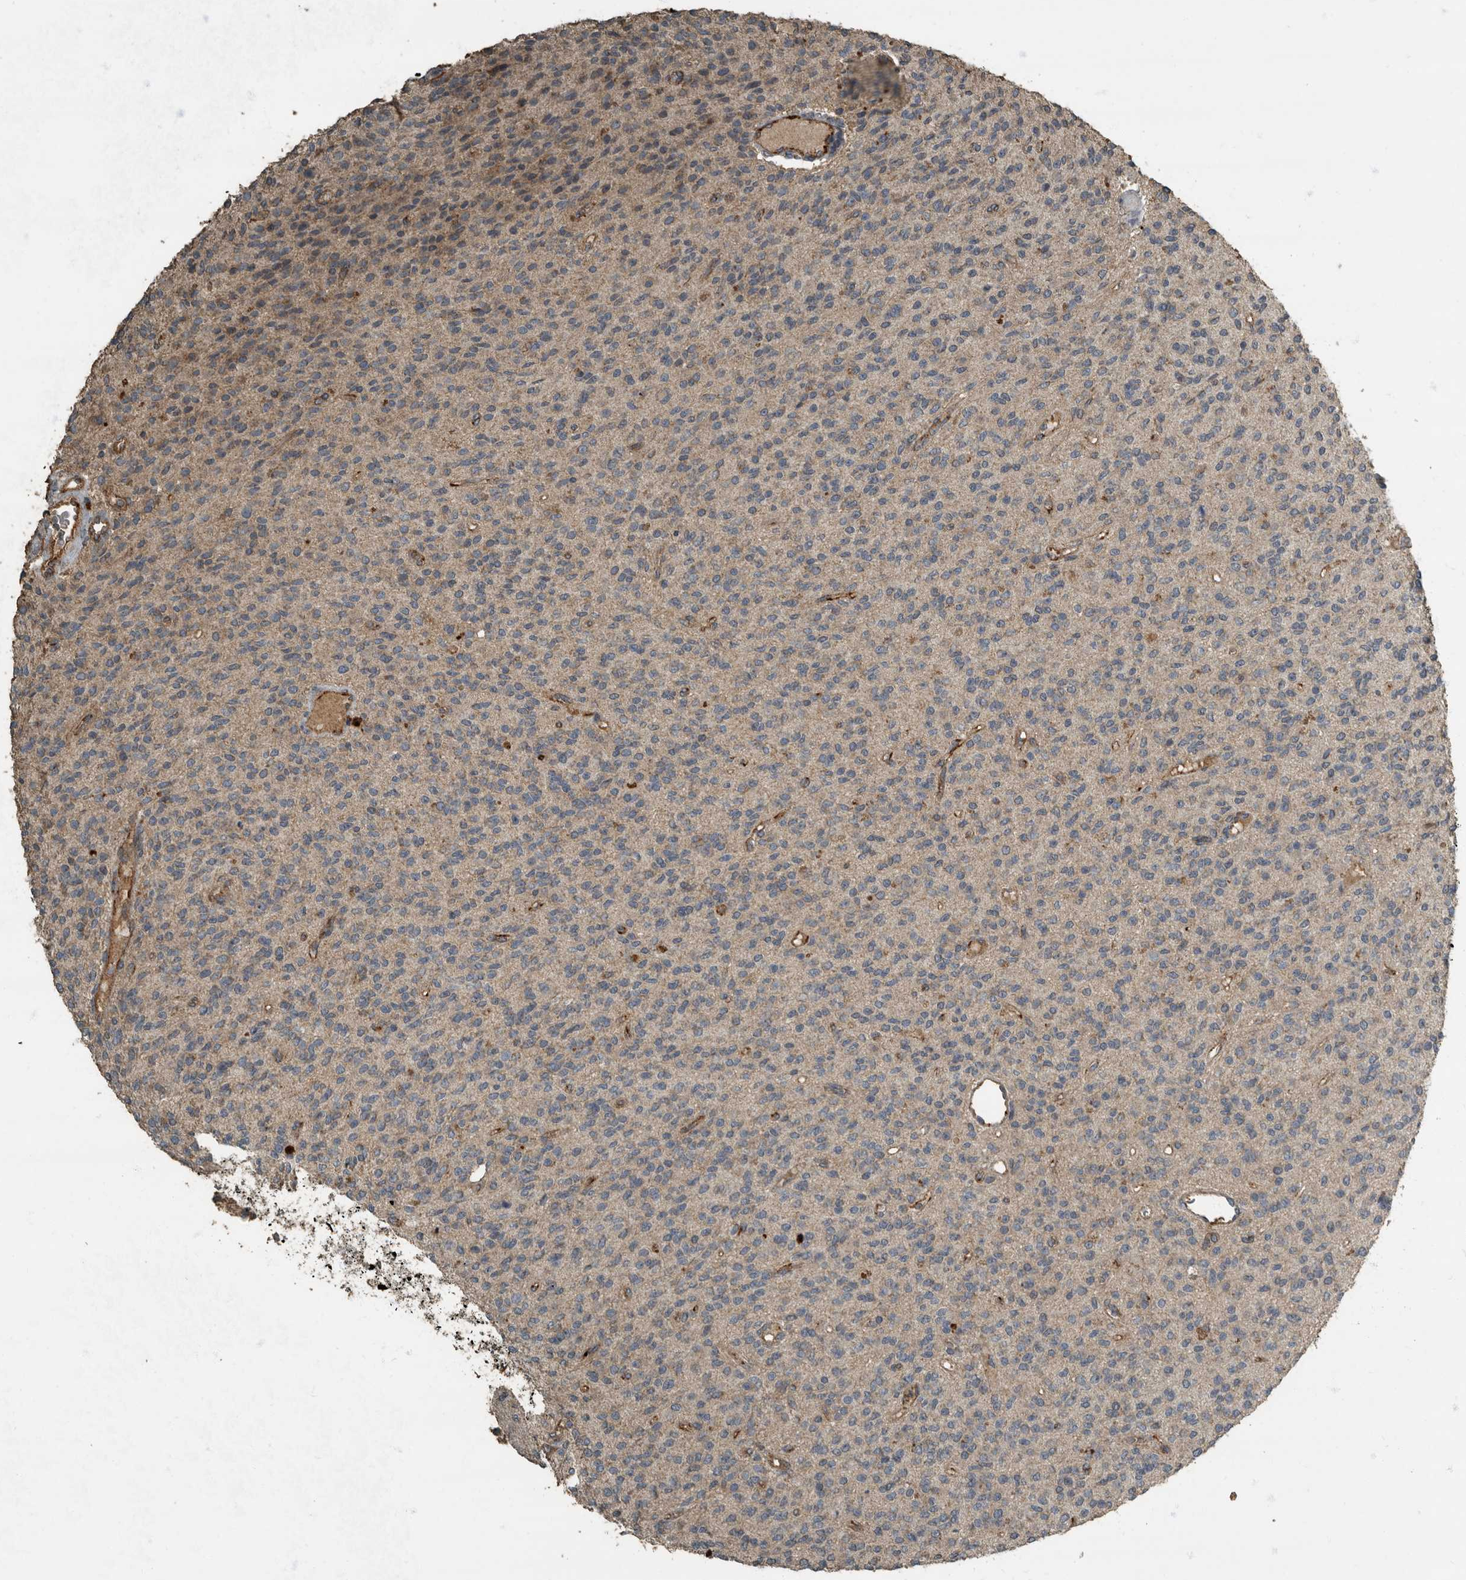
{"staining": {"intensity": "negative", "quantity": "none", "location": "none"}, "tissue": "glioma", "cell_type": "Tumor cells", "image_type": "cancer", "snomed": [{"axis": "morphology", "description": "Glioma, malignant, High grade"}, {"axis": "topography", "description": "Brain"}], "caption": "Malignant glioma (high-grade) was stained to show a protein in brown. There is no significant positivity in tumor cells. (DAB (3,3'-diaminobenzidine) immunohistochemistry visualized using brightfield microscopy, high magnification).", "gene": "IL15RA", "patient": {"sex": "male", "age": 34}}